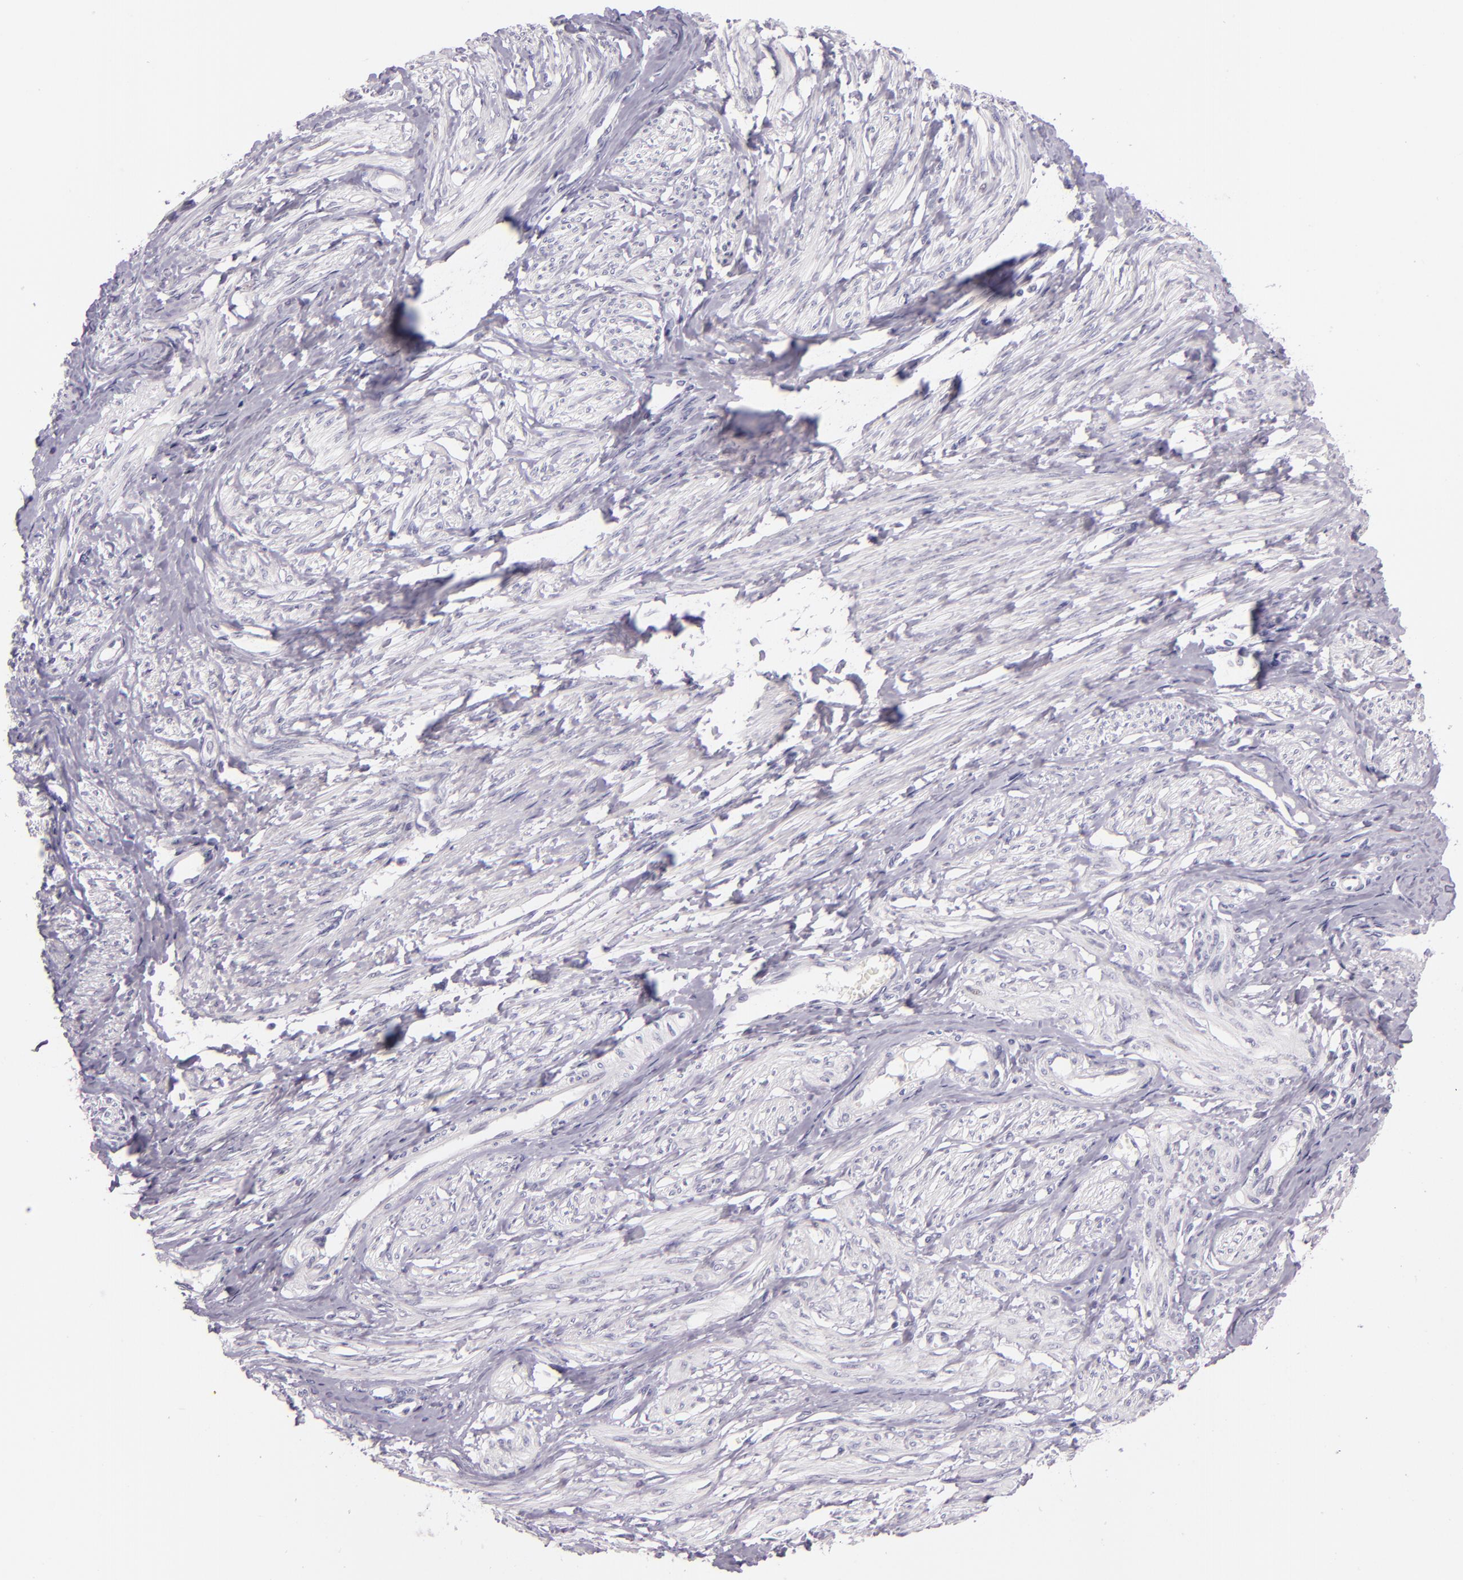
{"staining": {"intensity": "negative", "quantity": "none", "location": "none"}, "tissue": "smooth muscle", "cell_type": "Smooth muscle cells", "image_type": "normal", "snomed": [{"axis": "morphology", "description": "Normal tissue, NOS"}, {"axis": "topography", "description": "Smooth muscle"}, {"axis": "topography", "description": "Uterus"}], "caption": "Smooth muscle cells show no significant staining in unremarkable smooth muscle. (Immunohistochemistry, brightfield microscopy, high magnification).", "gene": "HSP90AA1", "patient": {"sex": "female", "age": 39}}